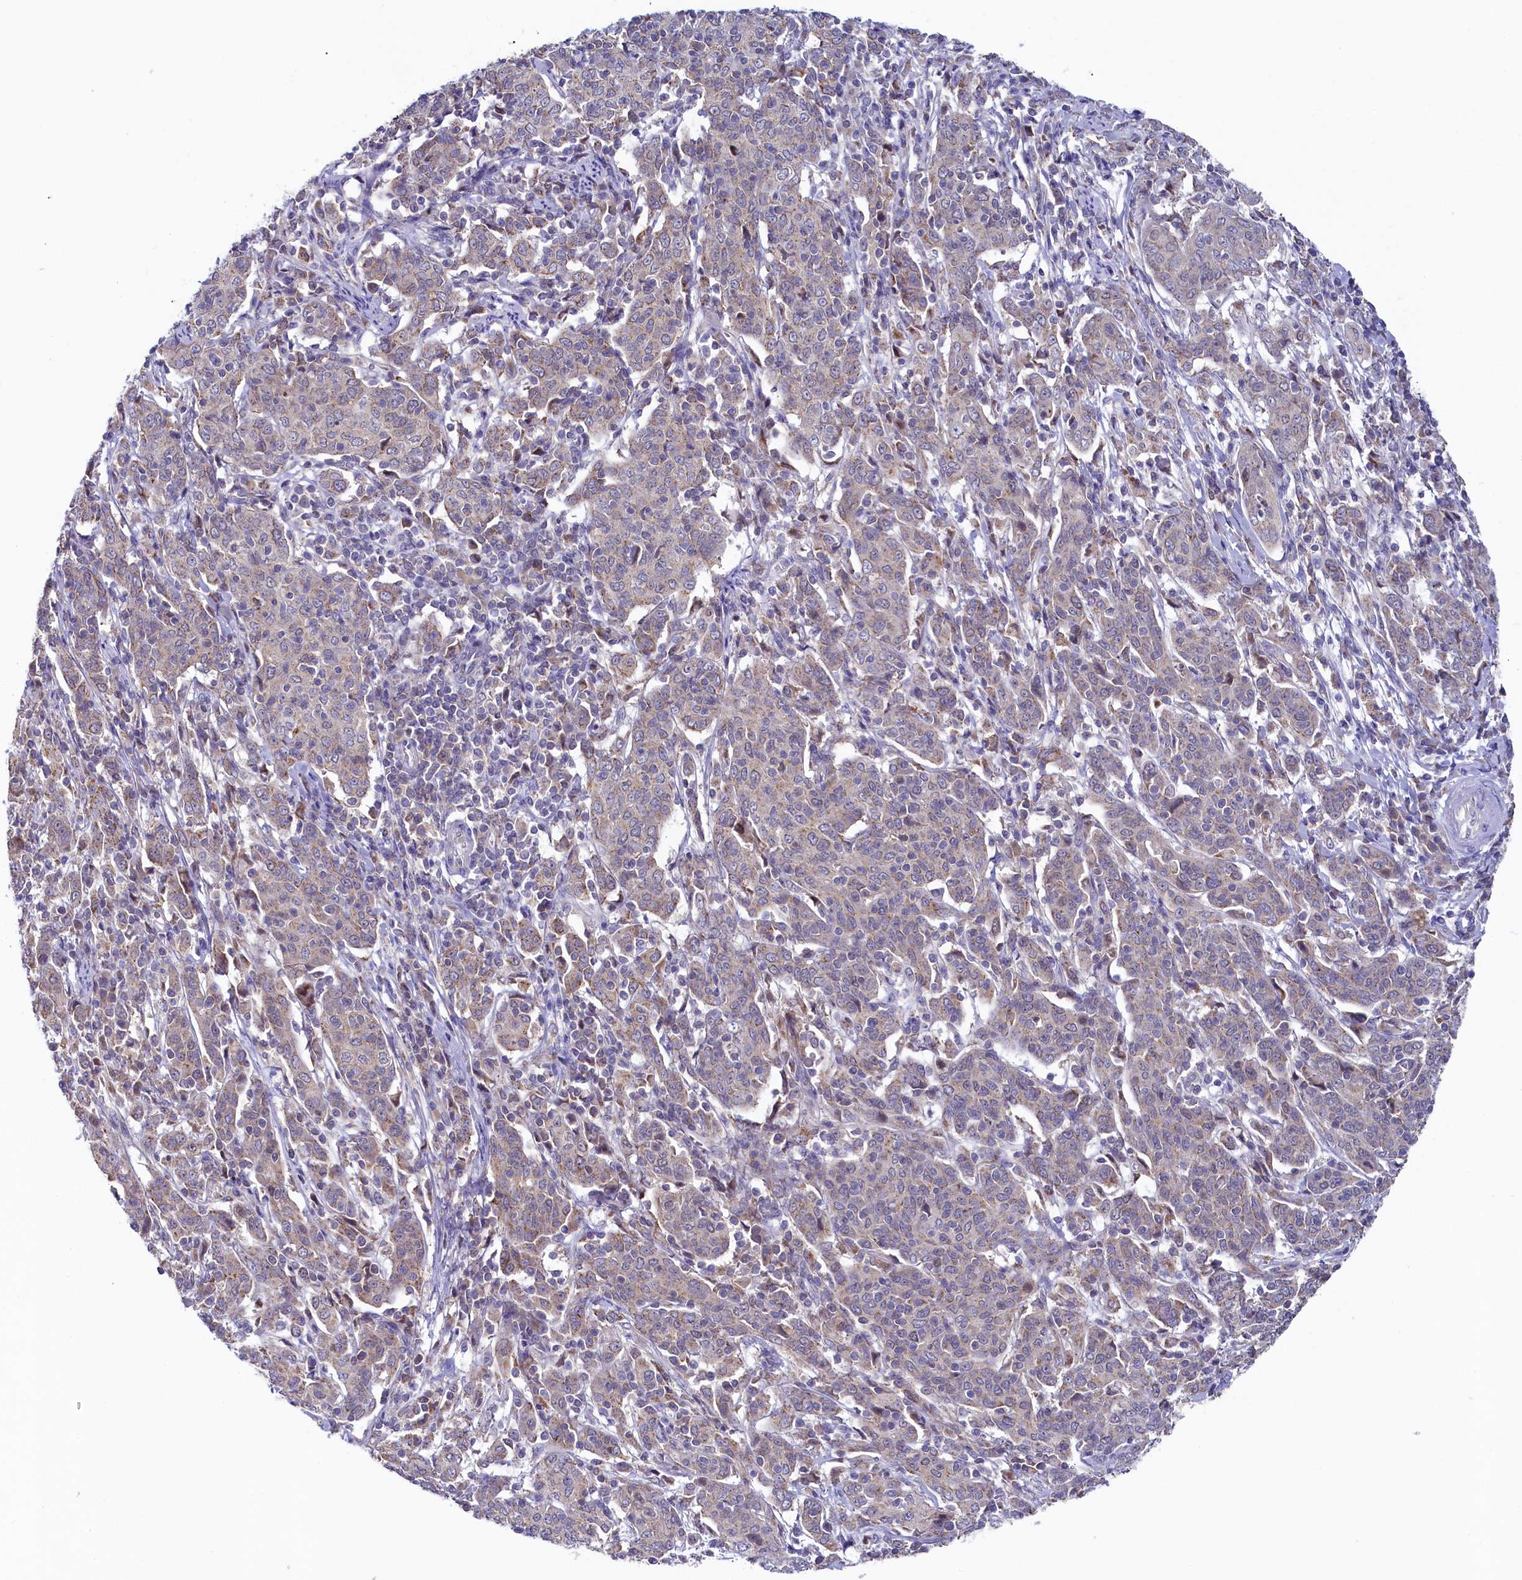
{"staining": {"intensity": "weak", "quantity": "<25%", "location": "cytoplasmic/membranous"}, "tissue": "cervical cancer", "cell_type": "Tumor cells", "image_type": "cancer", "snomed": [{"axis": "morphology", "description": "Squamous cell carcinoma, NOS"}, {"axis": "topography", "description": "Cervix"}], "caption": "Histopathology image shows no significant protein positivity in tumor cells of squamous cell carcinoma (cervical).", "gene": "SPINK9", "patient": {"sex": "female", "age": 67}}